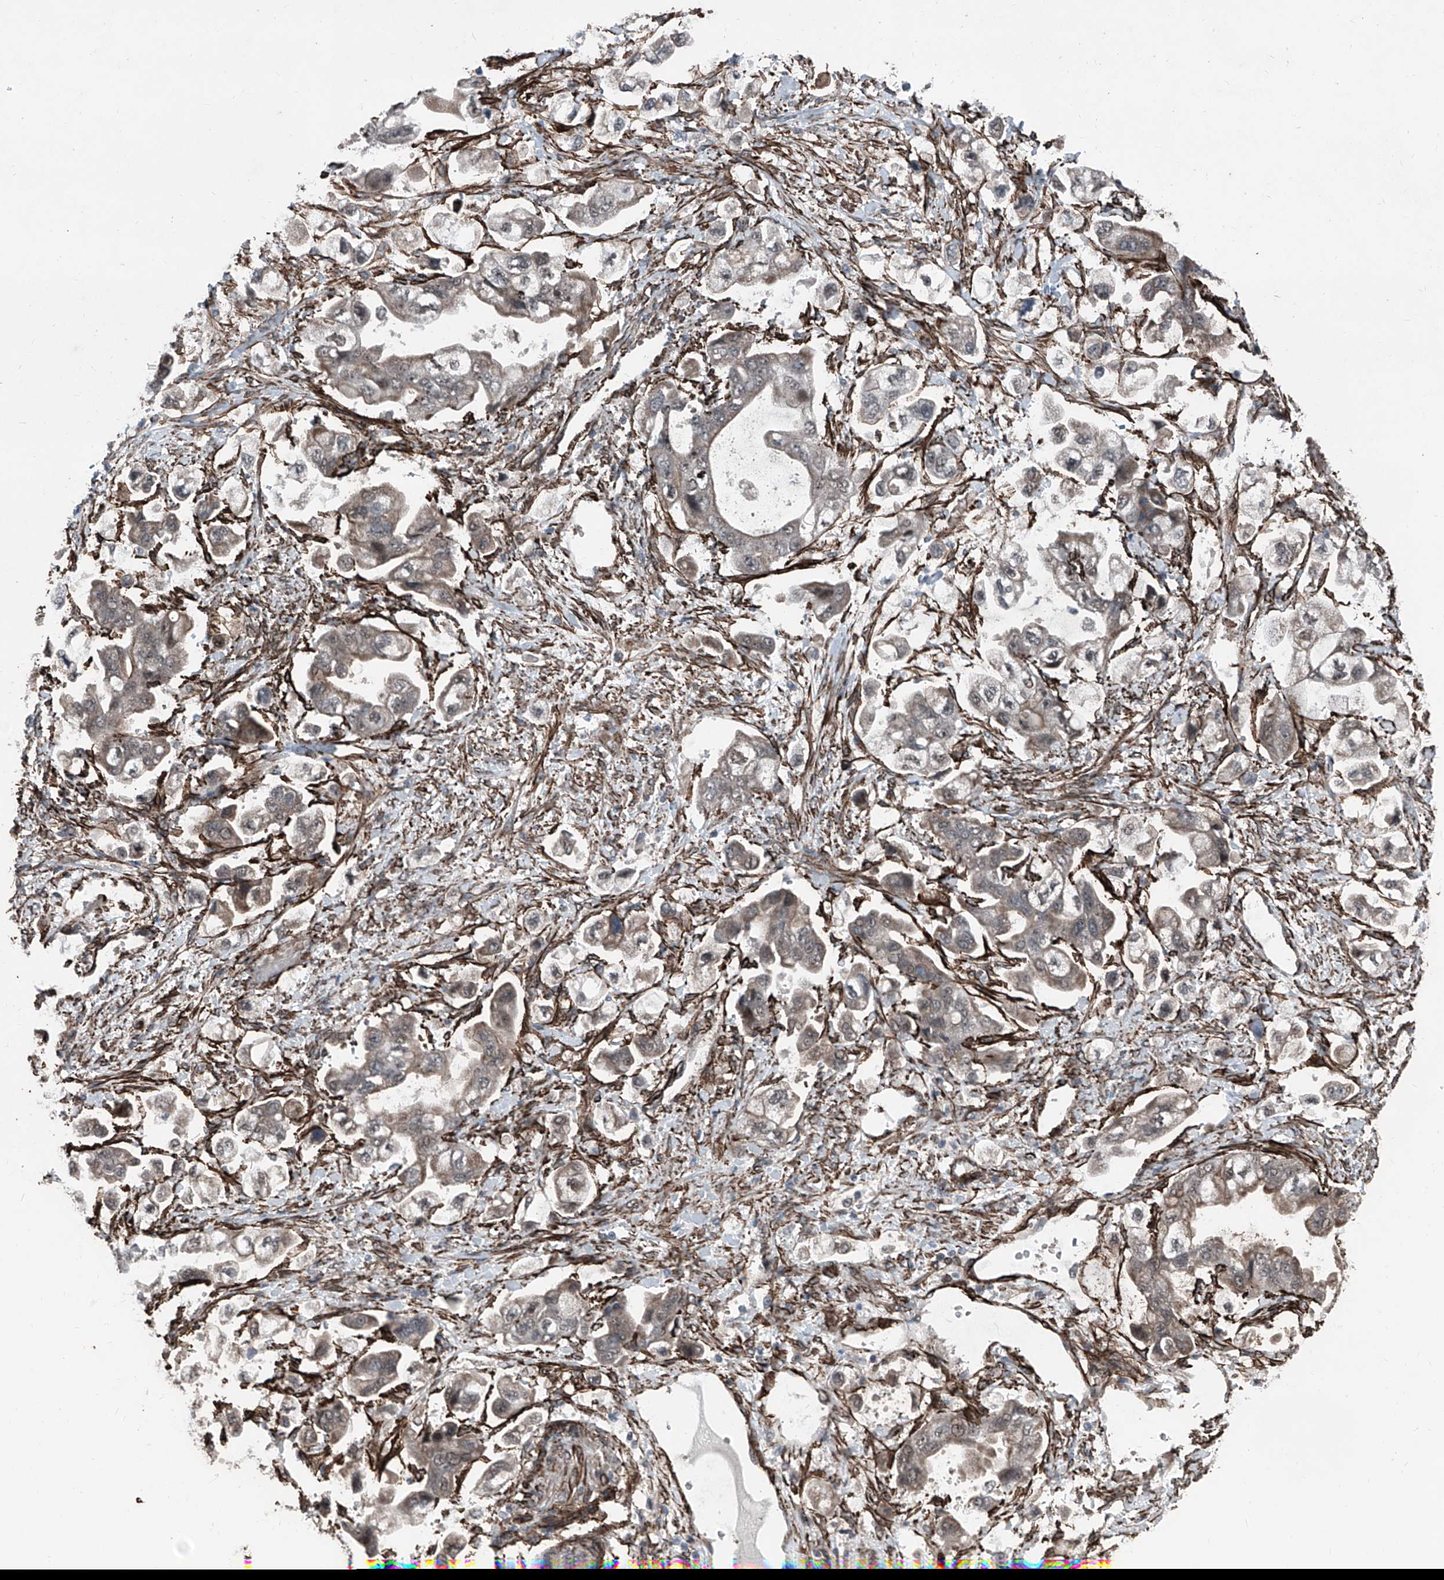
{"staining": {"intensity": "weak", "quantity": "<25%", "location": "cytoplasmic/membranous,nuclear"}, "tissue": "stomach cancer", "cell_type": "Tumor cells", "image_type": "cancer", "snomed": [{"axis": "morphology", "description": "Adenocarcinoma, NOS"}, {"axis": "topography", "description": "Stomach"}], "caption": "Immunohistochemistry photomicrograph of stomach cancer (adenocarcinoma) stained for a protein (brown), which shows no staining in tumor cells.", "gene": "COA7", "patient": {"sex": "male", "age": 62}}